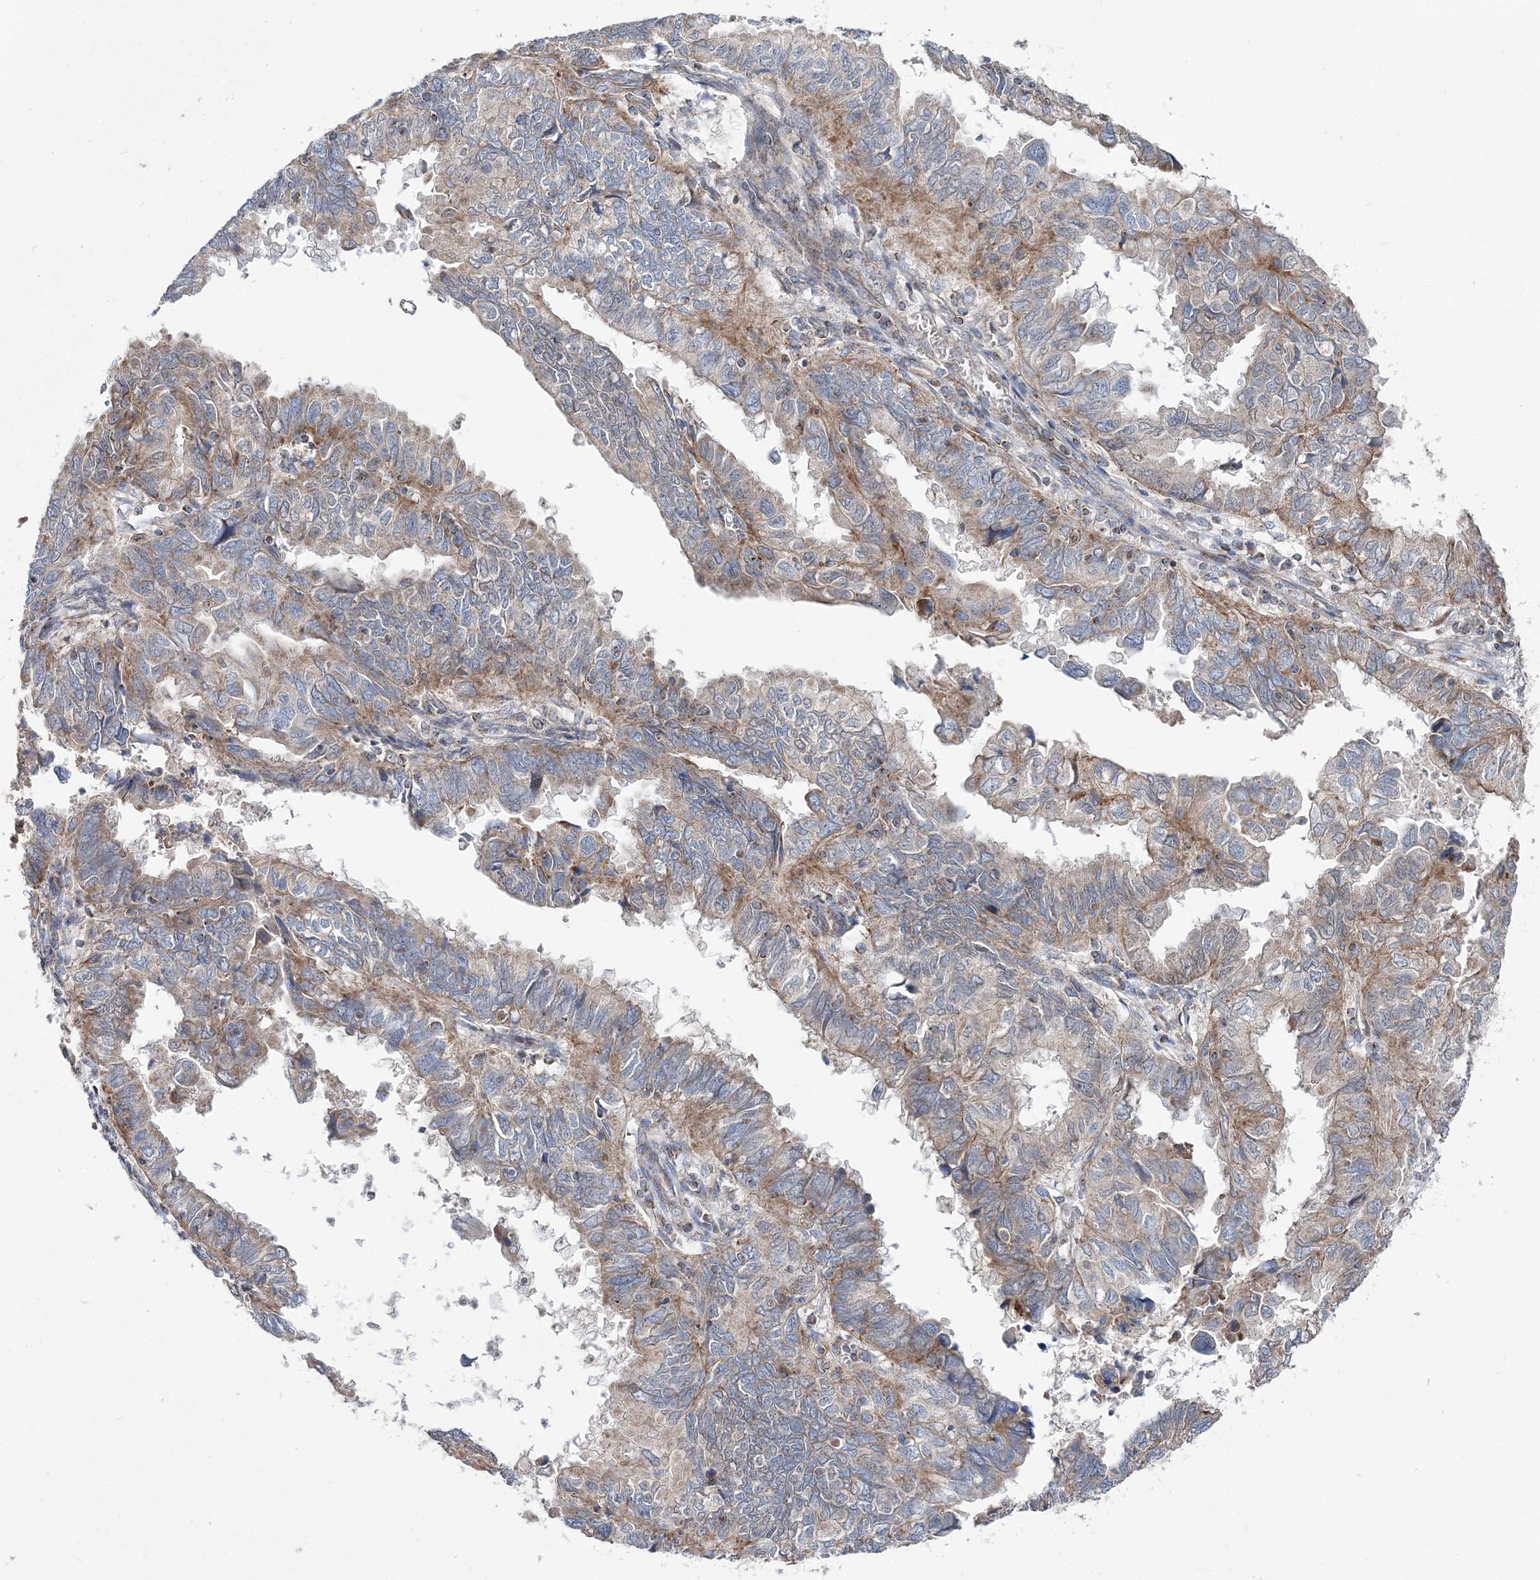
{"staining": {"intensity": "moderate", "quantity": "<25%", "location": "cytoplasmic/membranous"}, "tissue": "endometrial cancer", "cell_type": "Tumor cells", "image_type": "cancer", "snomed": [{"axis": "morphology", "description": "Adenocarcinoma, NOS"}, {"axis": "topography", "description": "Uterus"}], "caption": "A low amount of moderate cytoplasmic/membranous positivity is seen in about <25% of tumor cells in endometrial cancer (adenocarcinoma) tissue.", "gene": "OPA1", "patient": {"sex": "female", "age": 77}}